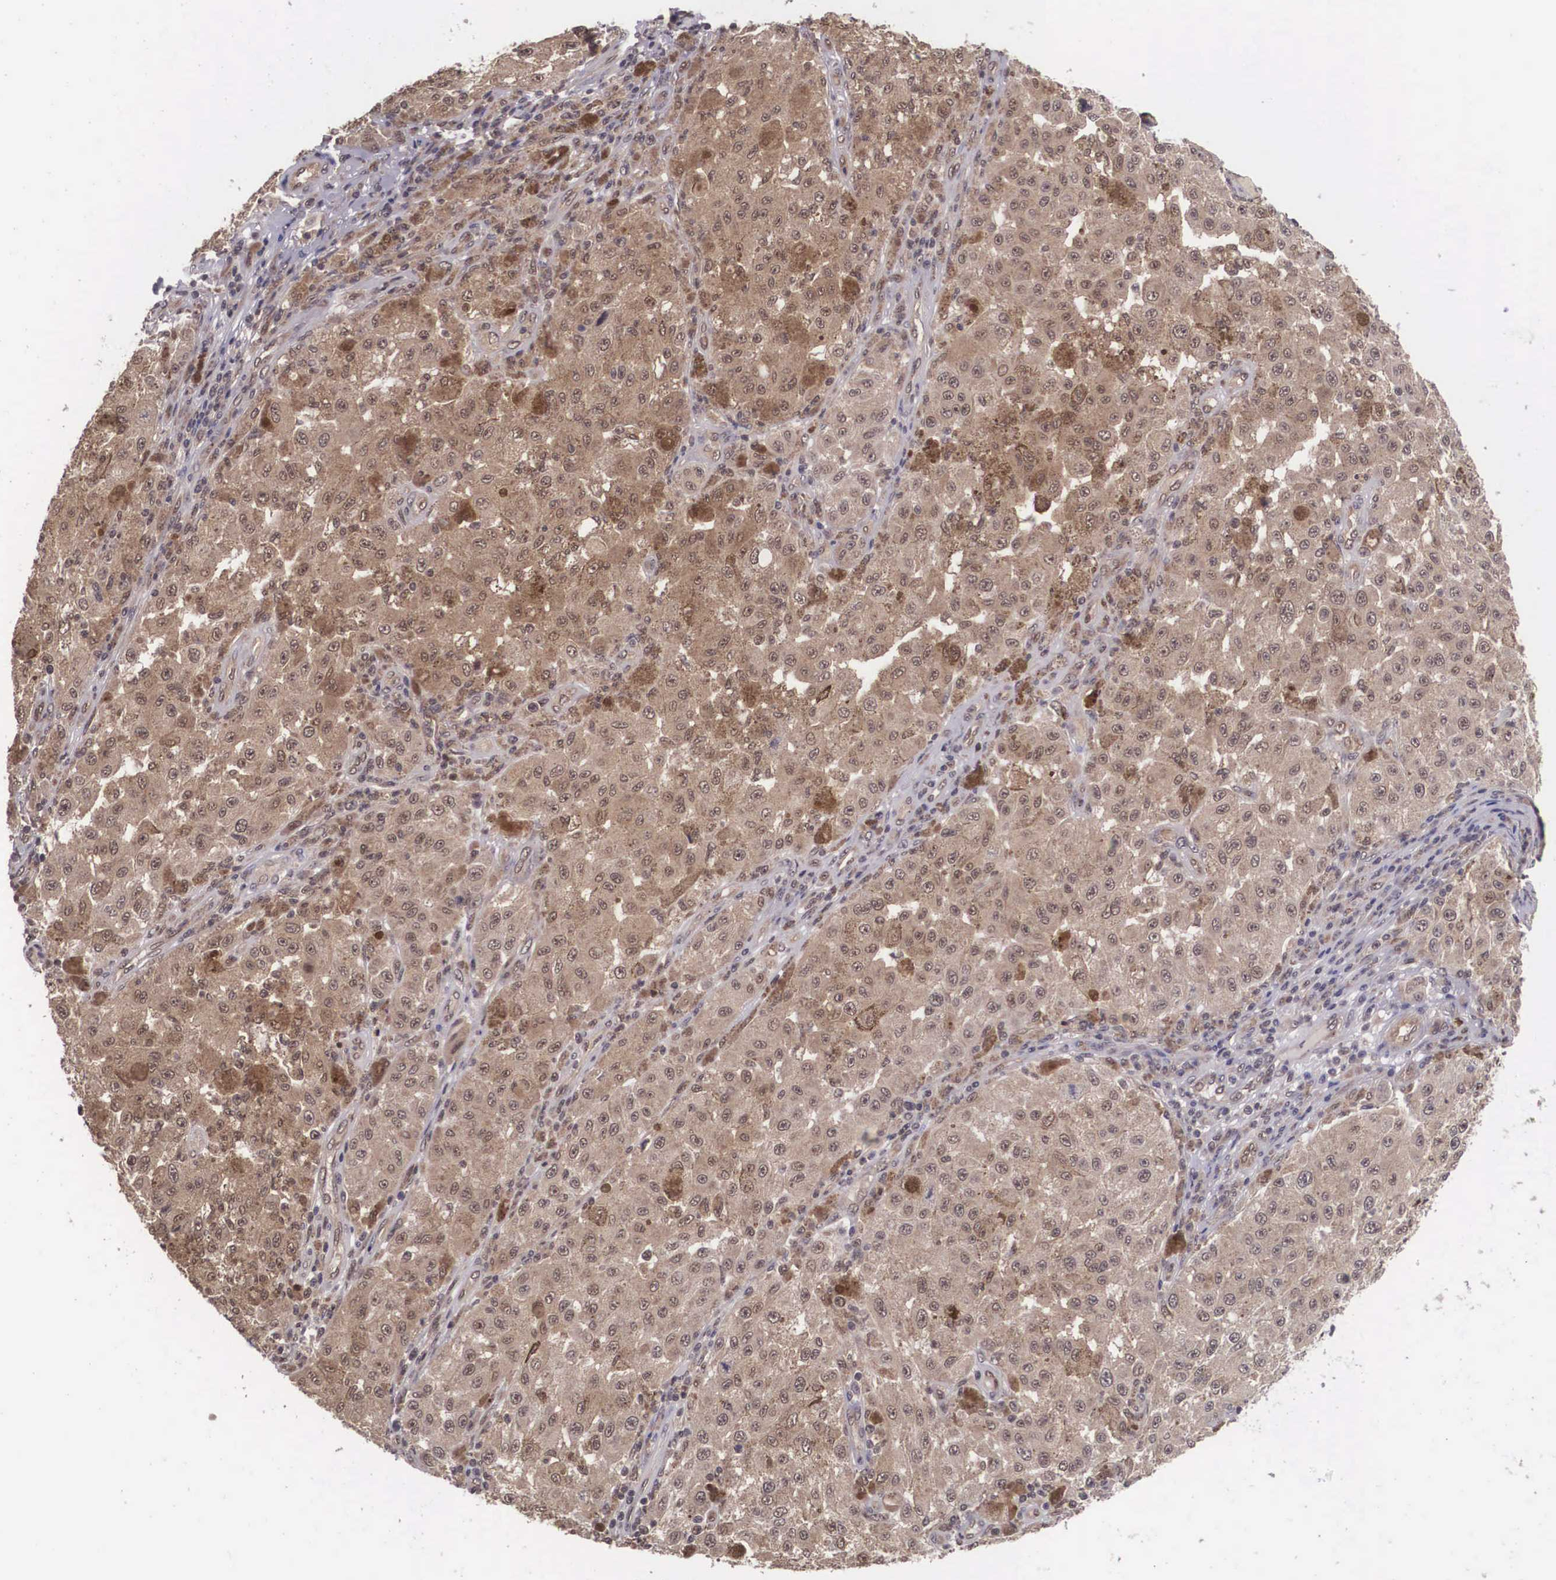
{"staining": {"intensity": "moderate", "quantity": ">75%", "location": "cytoplasmic/membranous"}, "tissue": "melanoma", "cell_type": "Tumor cells", "image_type": "cancer", "snomed": [{"axis": "morphology", "description": "Malignant melanoma, NOS"}, {"axis": "topography", "description": "Skin"}], "caption": "Immunohistochemistry (IHC) histopathology image of neoplastic tissue: human melanoma stained using immunohistochemistry (IHC) exhibits medium levels of moderate protein expression localized specifically in the cytoplasmic/membranous of tumor cells, appearing as a cytoplasmic/membranous brown color.", "gene": "VASH1", "patient": {"sex": "female", "age": 64}}